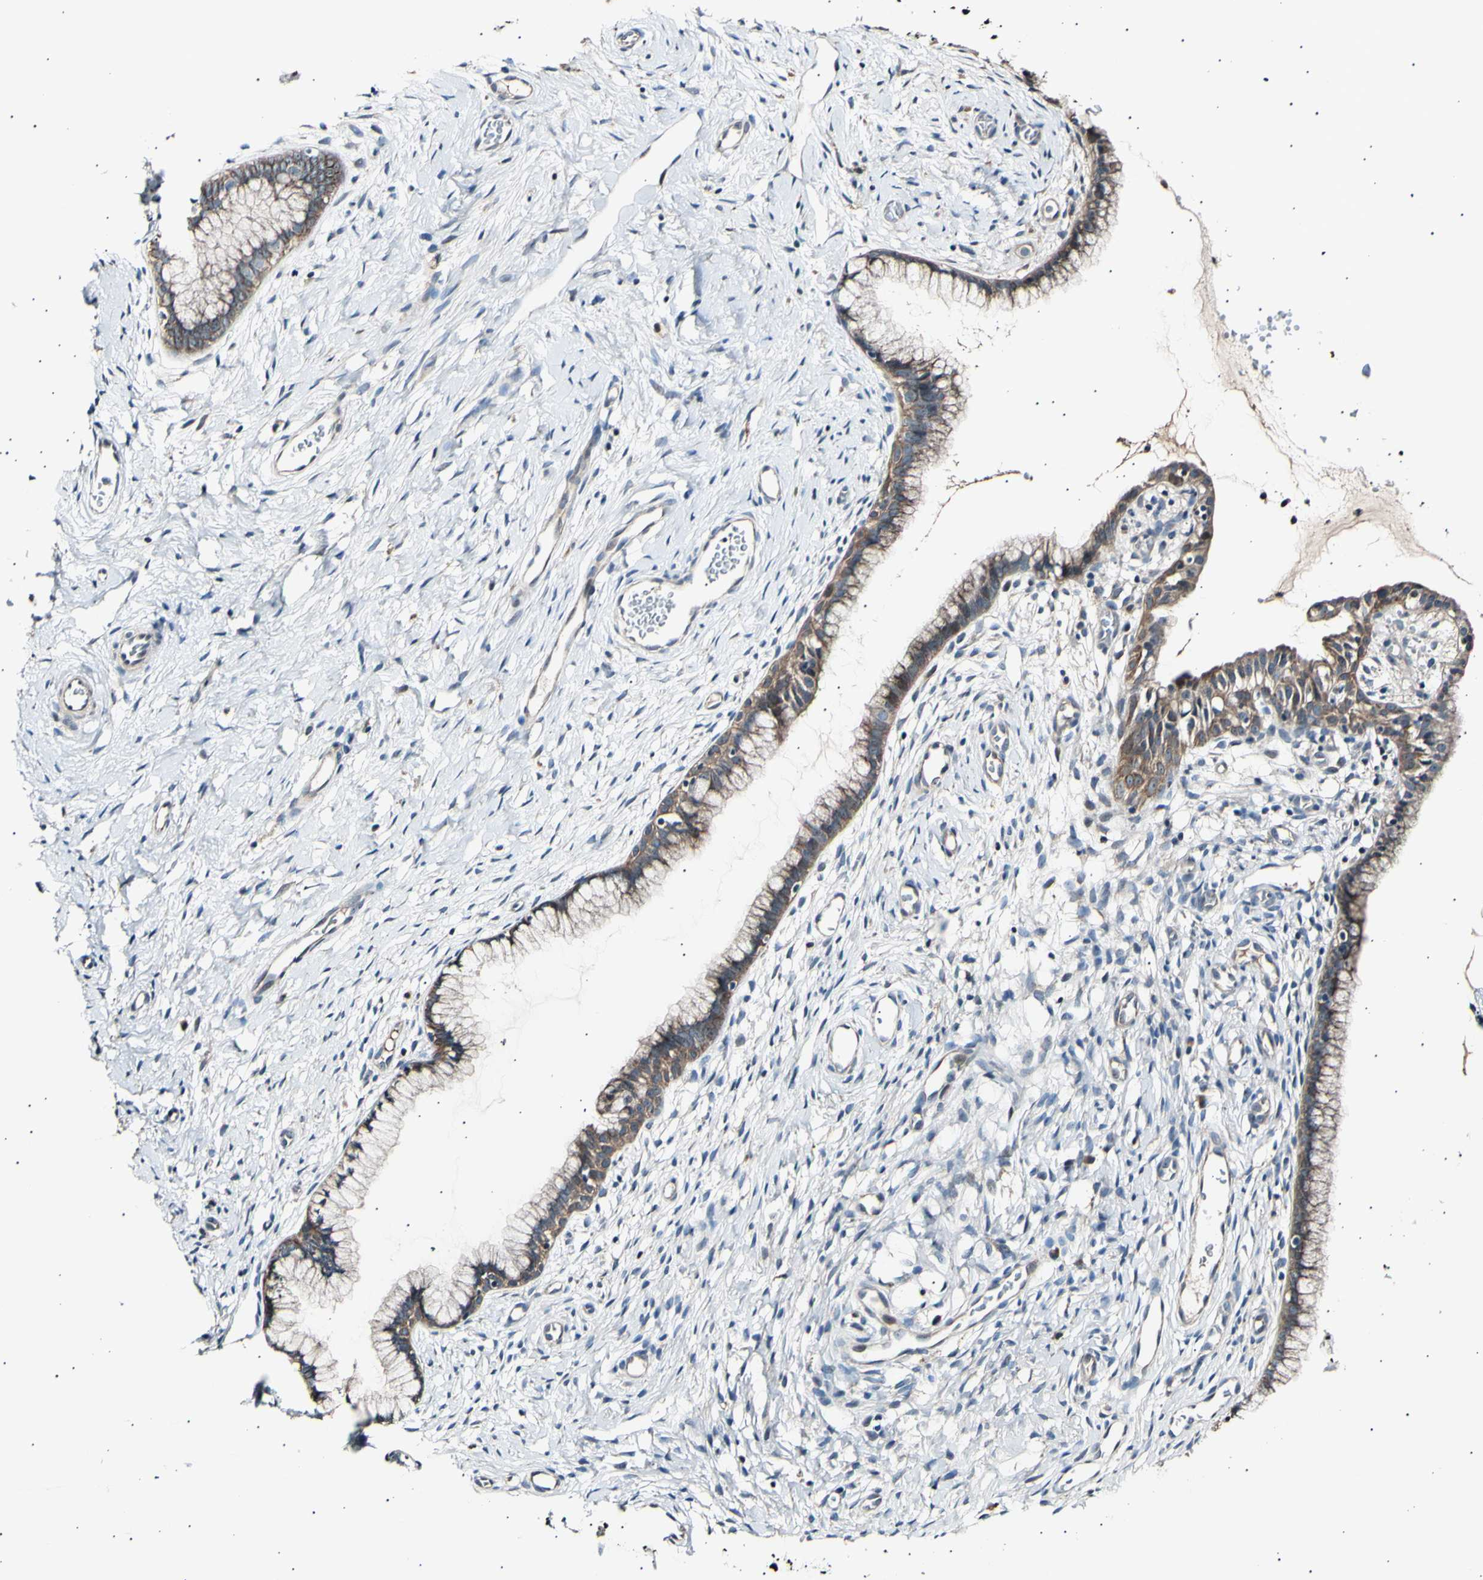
{"staining": {"intensity": "moderate", "quantity": ">75%", "location": "cytoplasmic/membranous"}, "tissue": "cervix", "cell_type": "Glandular cells", "image_type": "normal", "snomed": [{"axis": "morphology", "description": "Normal tissue, NOS"}, {"axis": "topography", "description": "Cervix"}], "caption": "Immunohistochemical staining of normal cervix reveals moderate cytoplasmic/membranous protein expression in about >75% of glandular cells. (Stains: DAB in brown, nuclei in blue, Microscopy: brightfield microscopy at high magnification).", "gene": "ITGA6", "patient": {"sex": "female", "age": 65}}